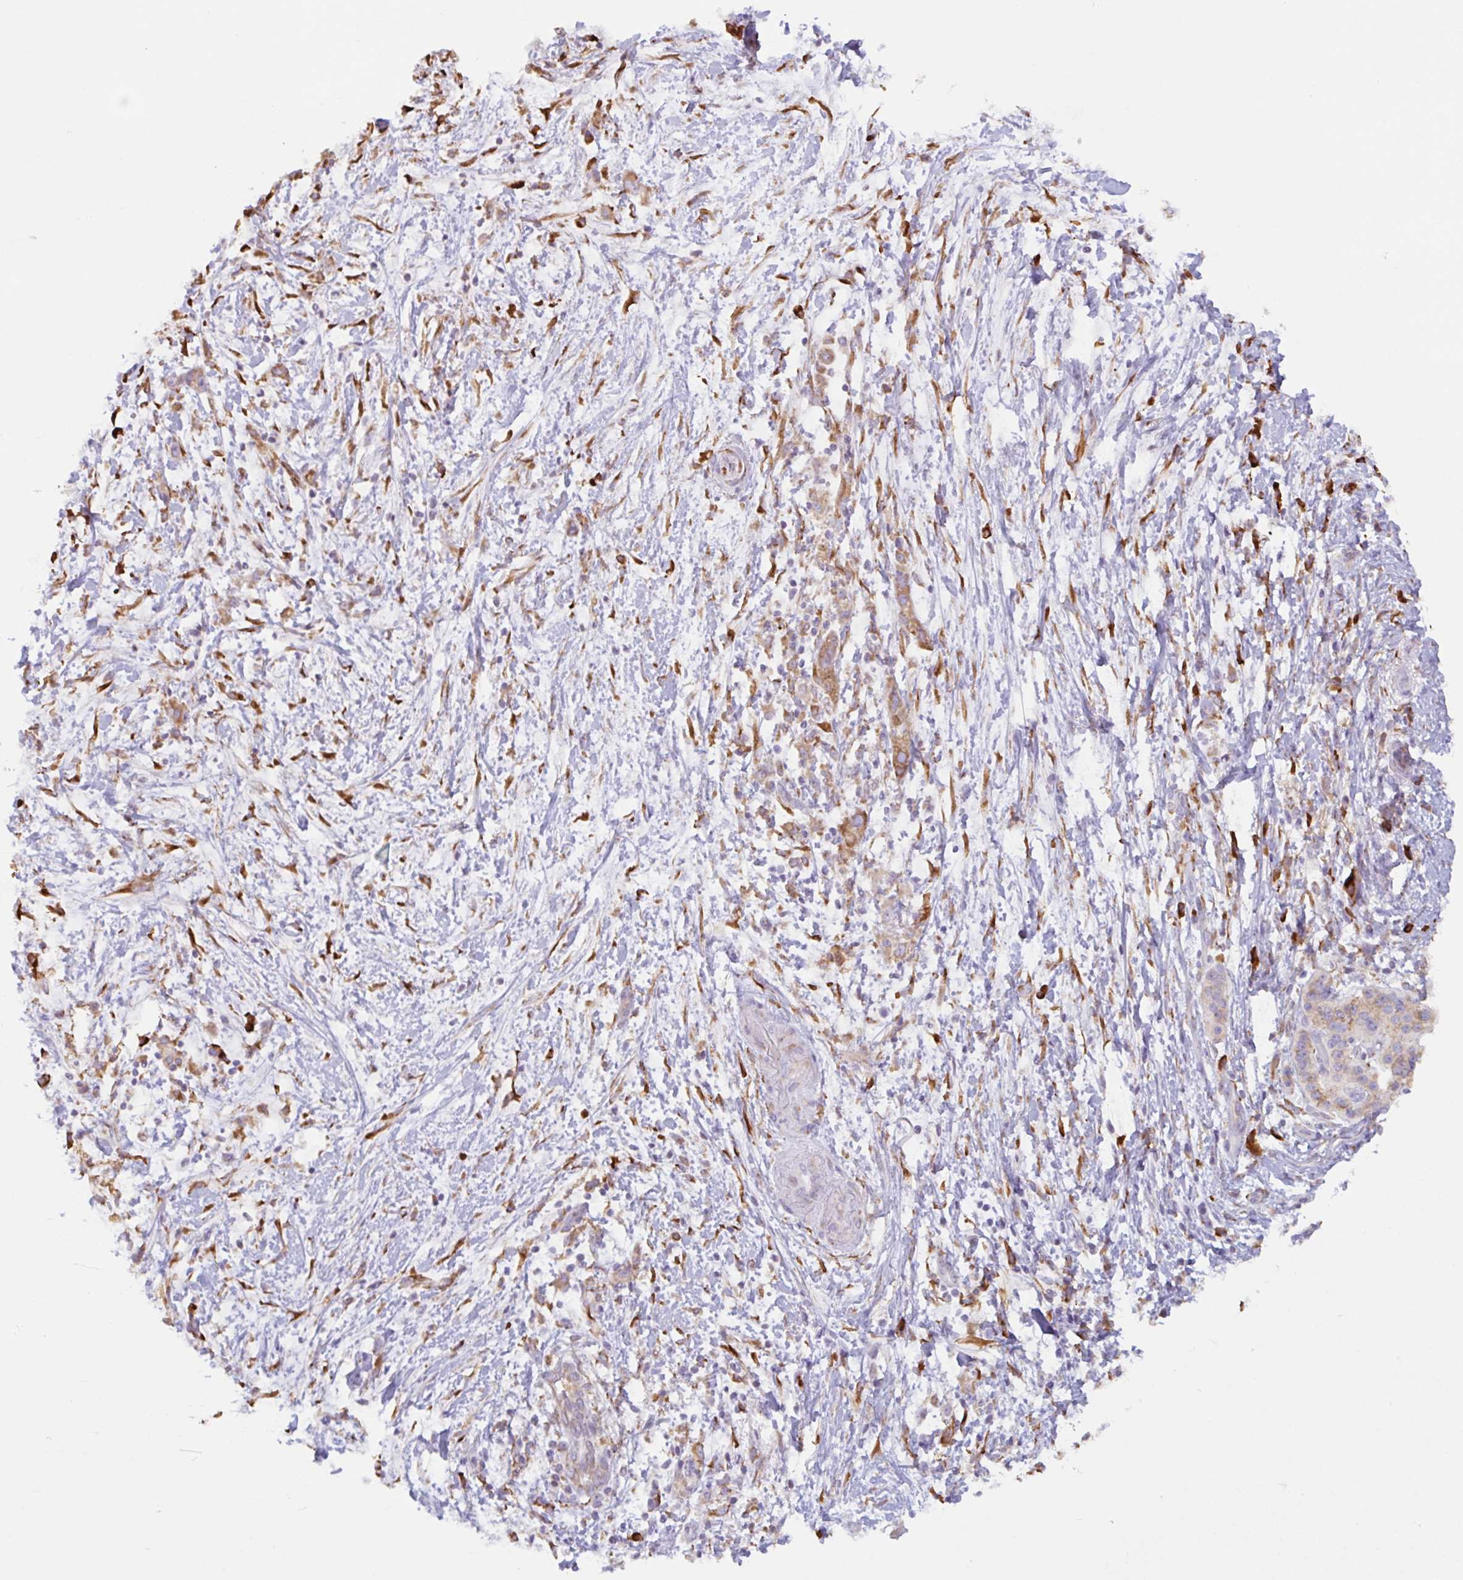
{"staining": {"intensity": "moderate", "quantity": ">75%", "location": "cytoplasmic/membranous"}, "tissue": "pancreatic cancer", "cell_type": "Tumor cells", "image_type": "cancer", "snomed": [{"axis": "morphology", "description": "Adenocarcinoma, NOS"}, {"axis": "topography", "description": "Pancreas"}], "caption": "A micrograph of pancreatic cancer stained for a protein reveals moderate cytoplasmic/membranous brown staining in tumor cells. The staining is performed using DAB brown chromogen to label protein expression. The nuclei are counter-stained blue using hematoxylin.", "gene": "DOK4", "patient": {"sex": "female", "age": 72}}